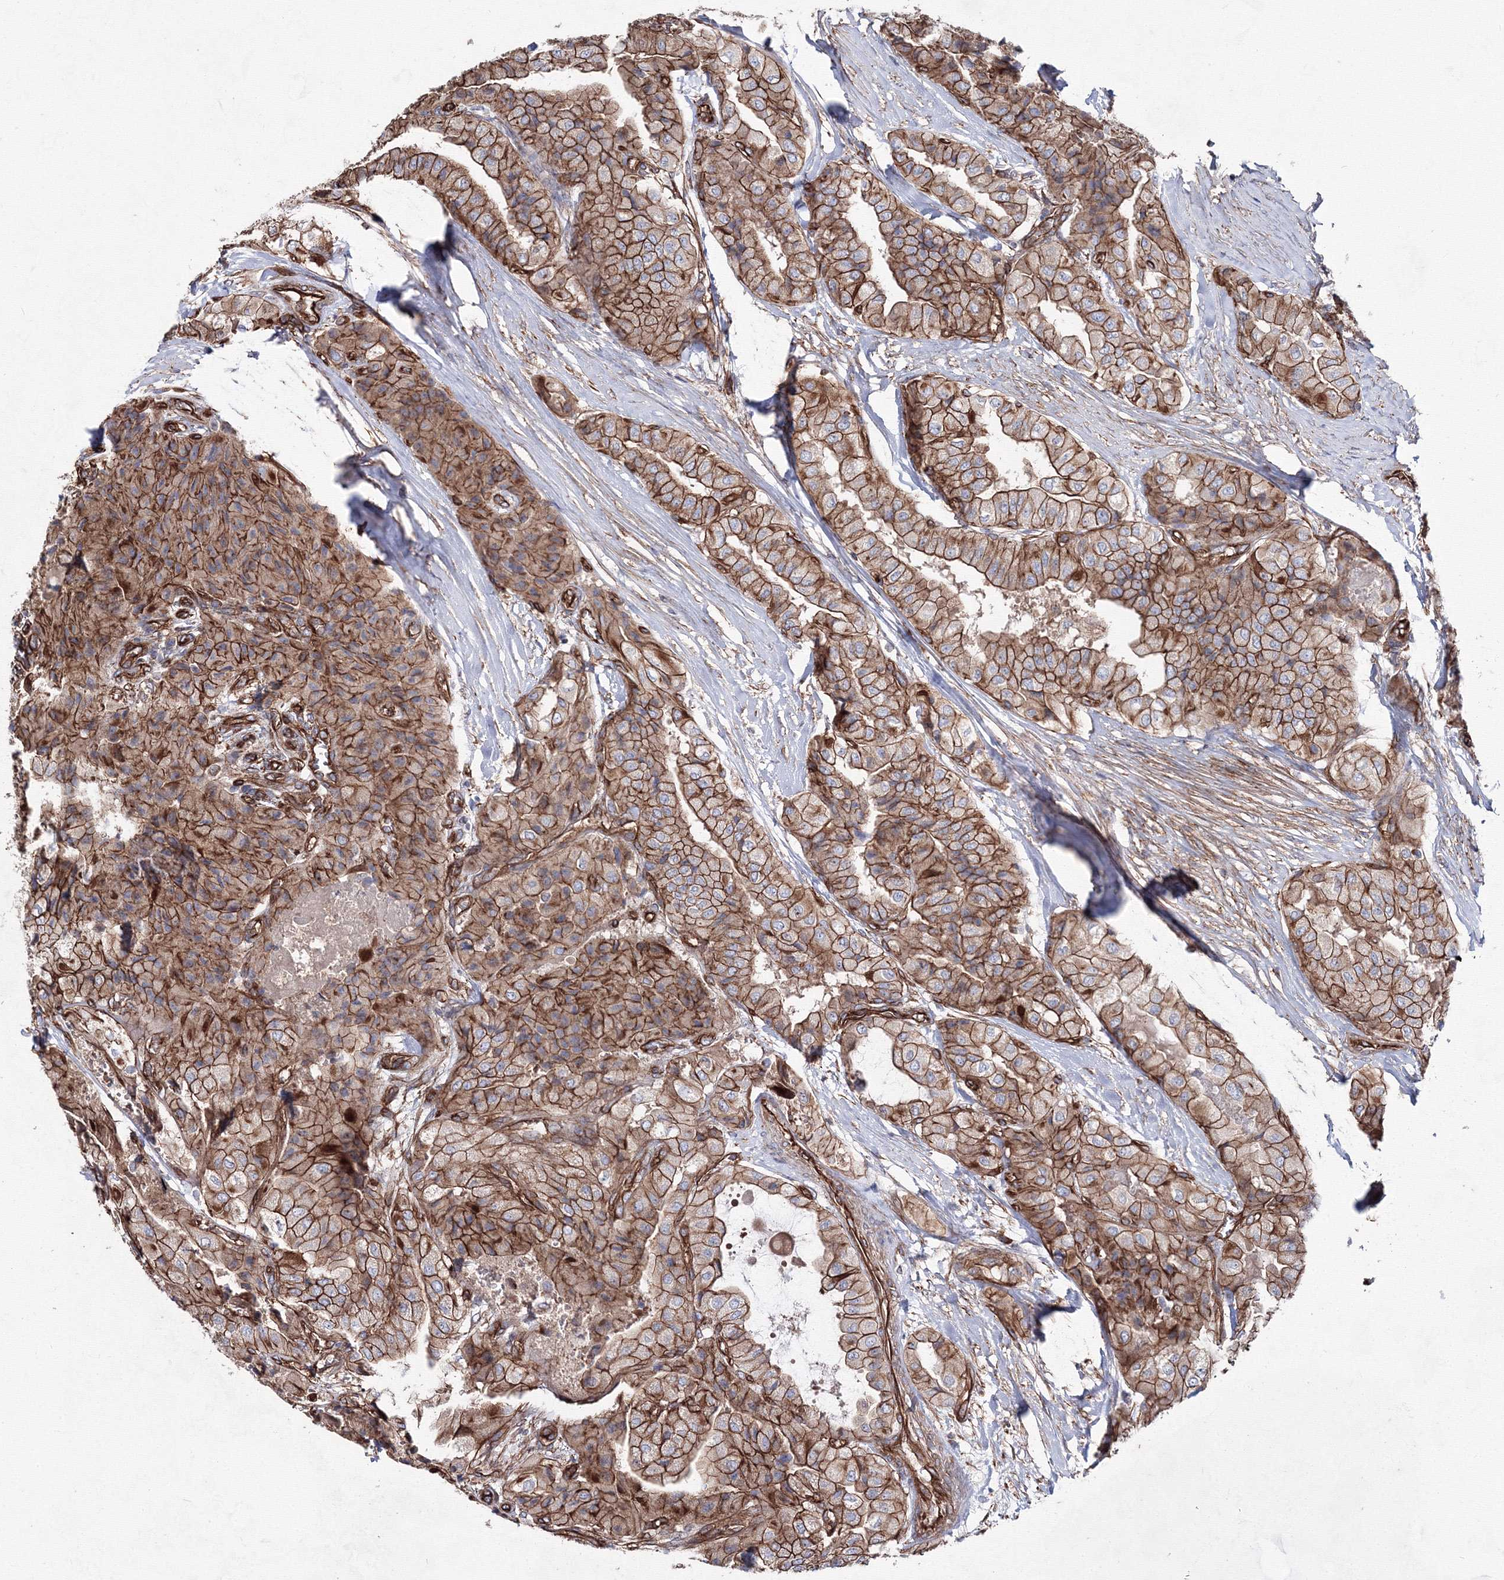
{"staining": {"intensity": "moderate", "quantity": ">75%", "location": "cytoplasmic/membranous"}, "tissue": "thyroid cancer", "cell_type": "Tumor cells", "image_type": "cancer", "snomed": [{"axis": "morphology", "description": "Papillary adenocarcinoma, NOS"}, {"axis": "topography", "description": "Thyroid gland"}], "caption": "Papillary adenocarcinoma (thyroid) stained with a protein marker shows moderate staining in tumor cells.", "gene": "ANKRD37", "patient": {"sex": "female", "age": 59}}